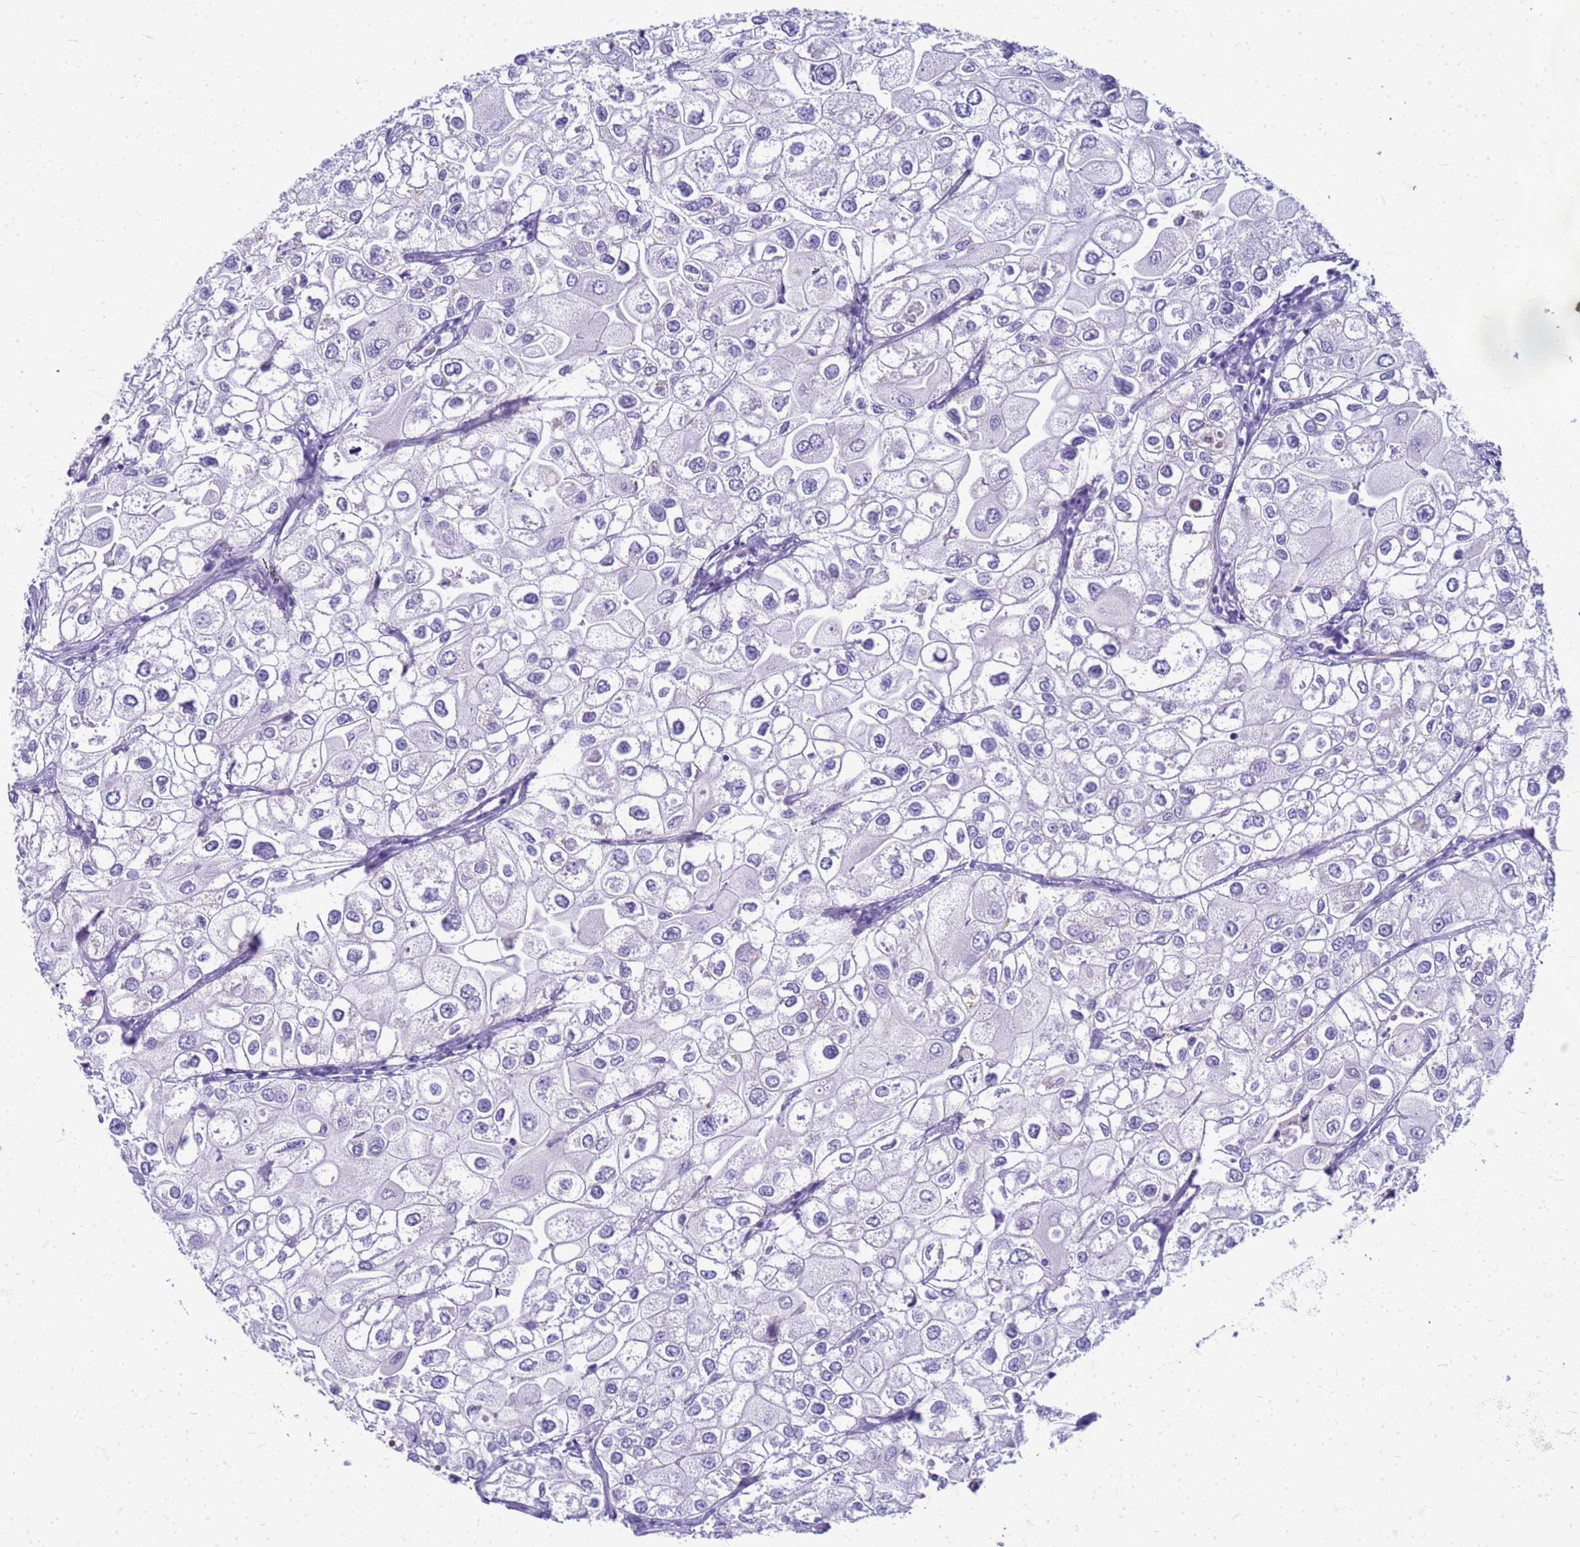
{"staining": {"intensity": "negative", "quantity": "none", "location": "none"}, "tissue": "urothelial cancer", "cell_type": "Tumor cells", "image_type": "cancer", "snomed": [{"axis": "morphology", "description": "Urothelial carcinoma, High grade"}, {"axis": "topography", "description": "Urinary bladder"}], "caption": "This is an immunohistochemistry photomicrograph of high-grade urothelial carcinoma. There is no positivity in tumor cells.", "gene": "CFAP100", "patient": {"sex": "male", "age": 64}}